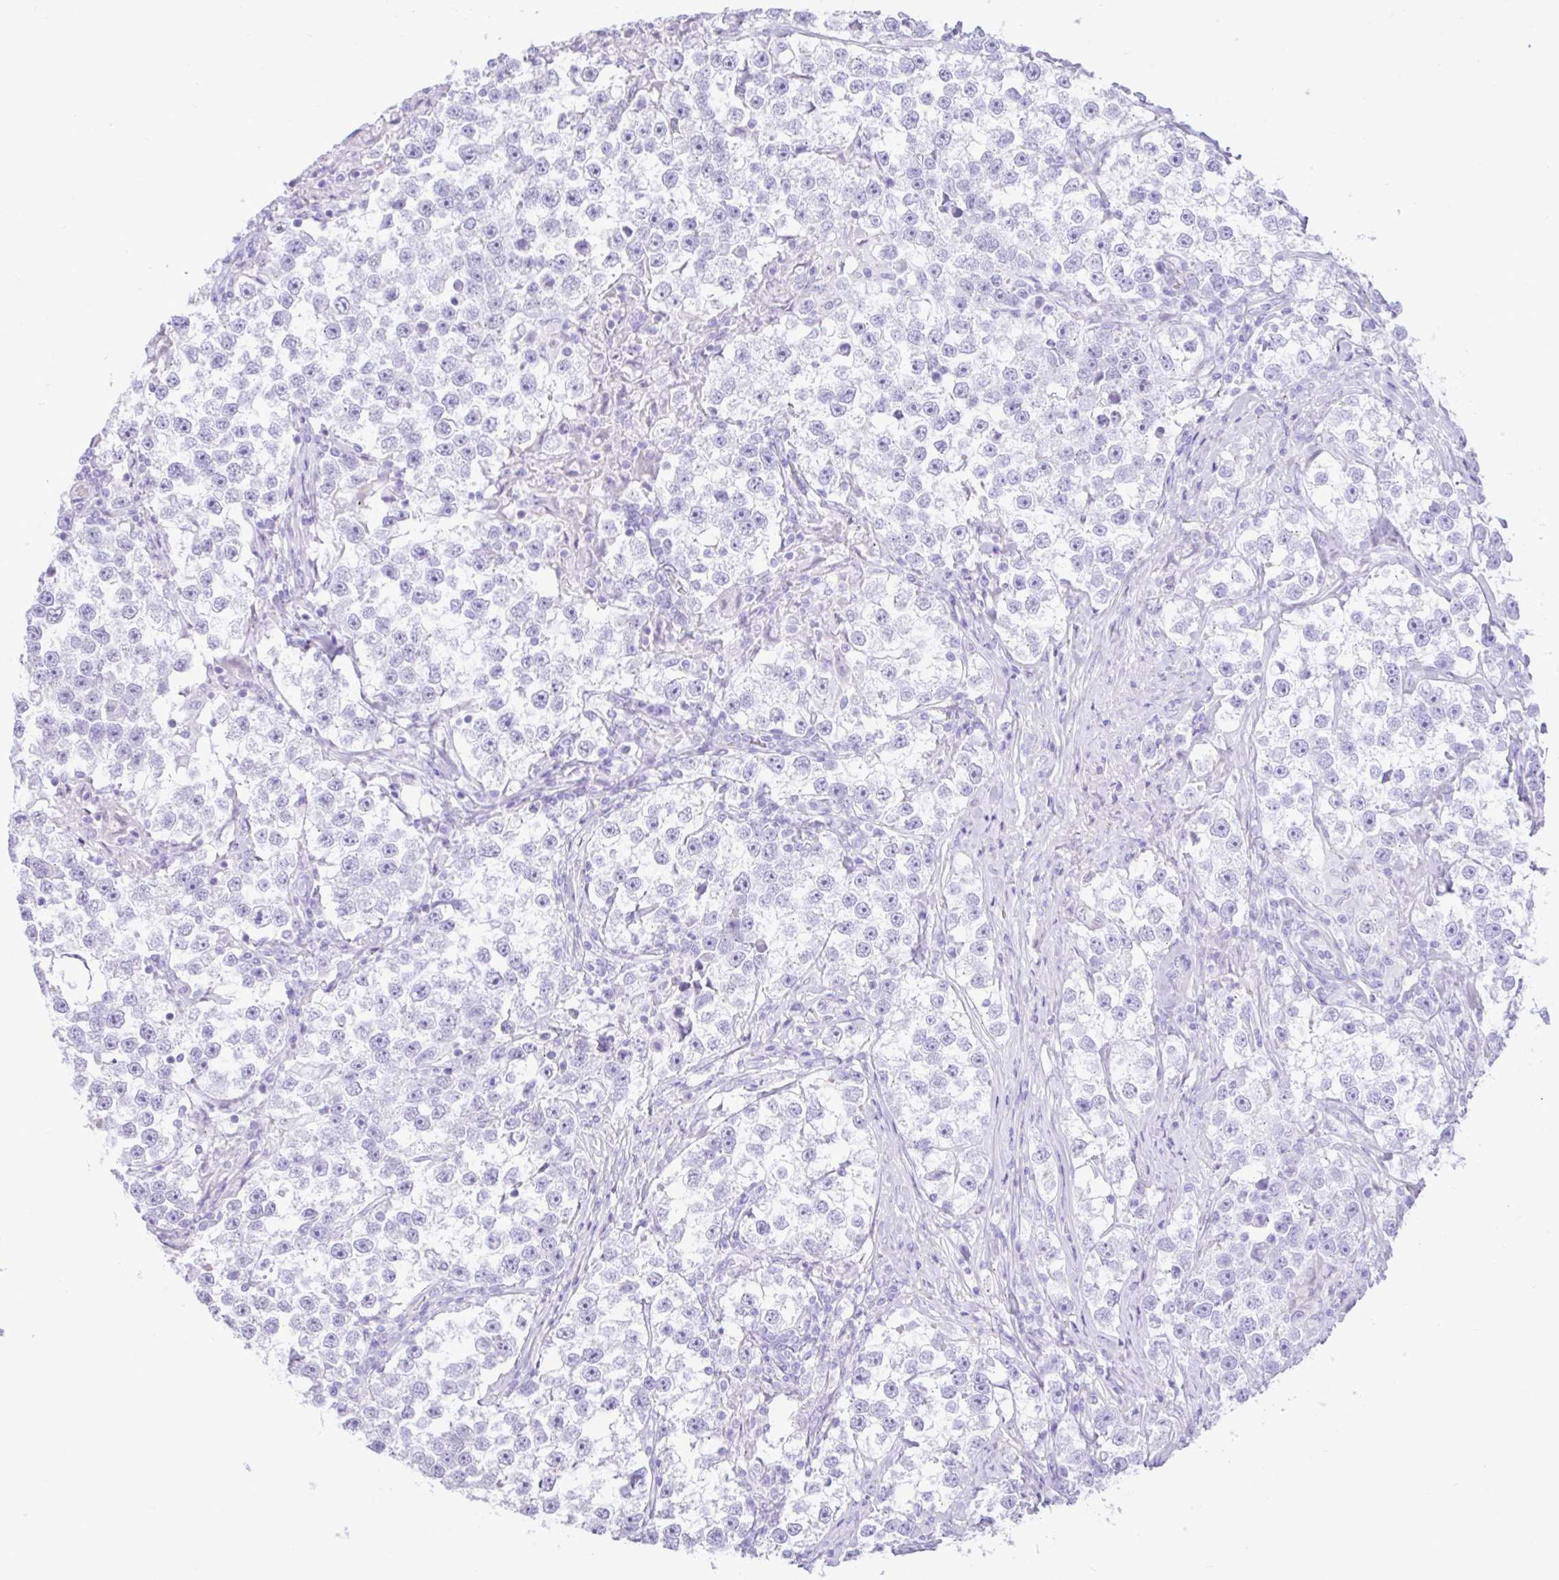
{"staining": {"intensity": "negative", "quantity": "none", "location": "none"}, "tissue": "testis cancer", "cell_type": "Tumor cells", "image_type": "cancer", "snomed": [{"axis": "morphology", "description": "Seminoma, NOS"}, {"axis": "topography", "description": "Testis"}], "caption": "This is a photomicrograph of immunohistochemistry (IHC) staining of testis cancer (seminoma), which shows no staining in tumor cells. (Brightfield microscopy of DAB immunohistochemistry at high magnification).", "gene": "REEP1", "patient": {"sex": "male", "age": 46}}